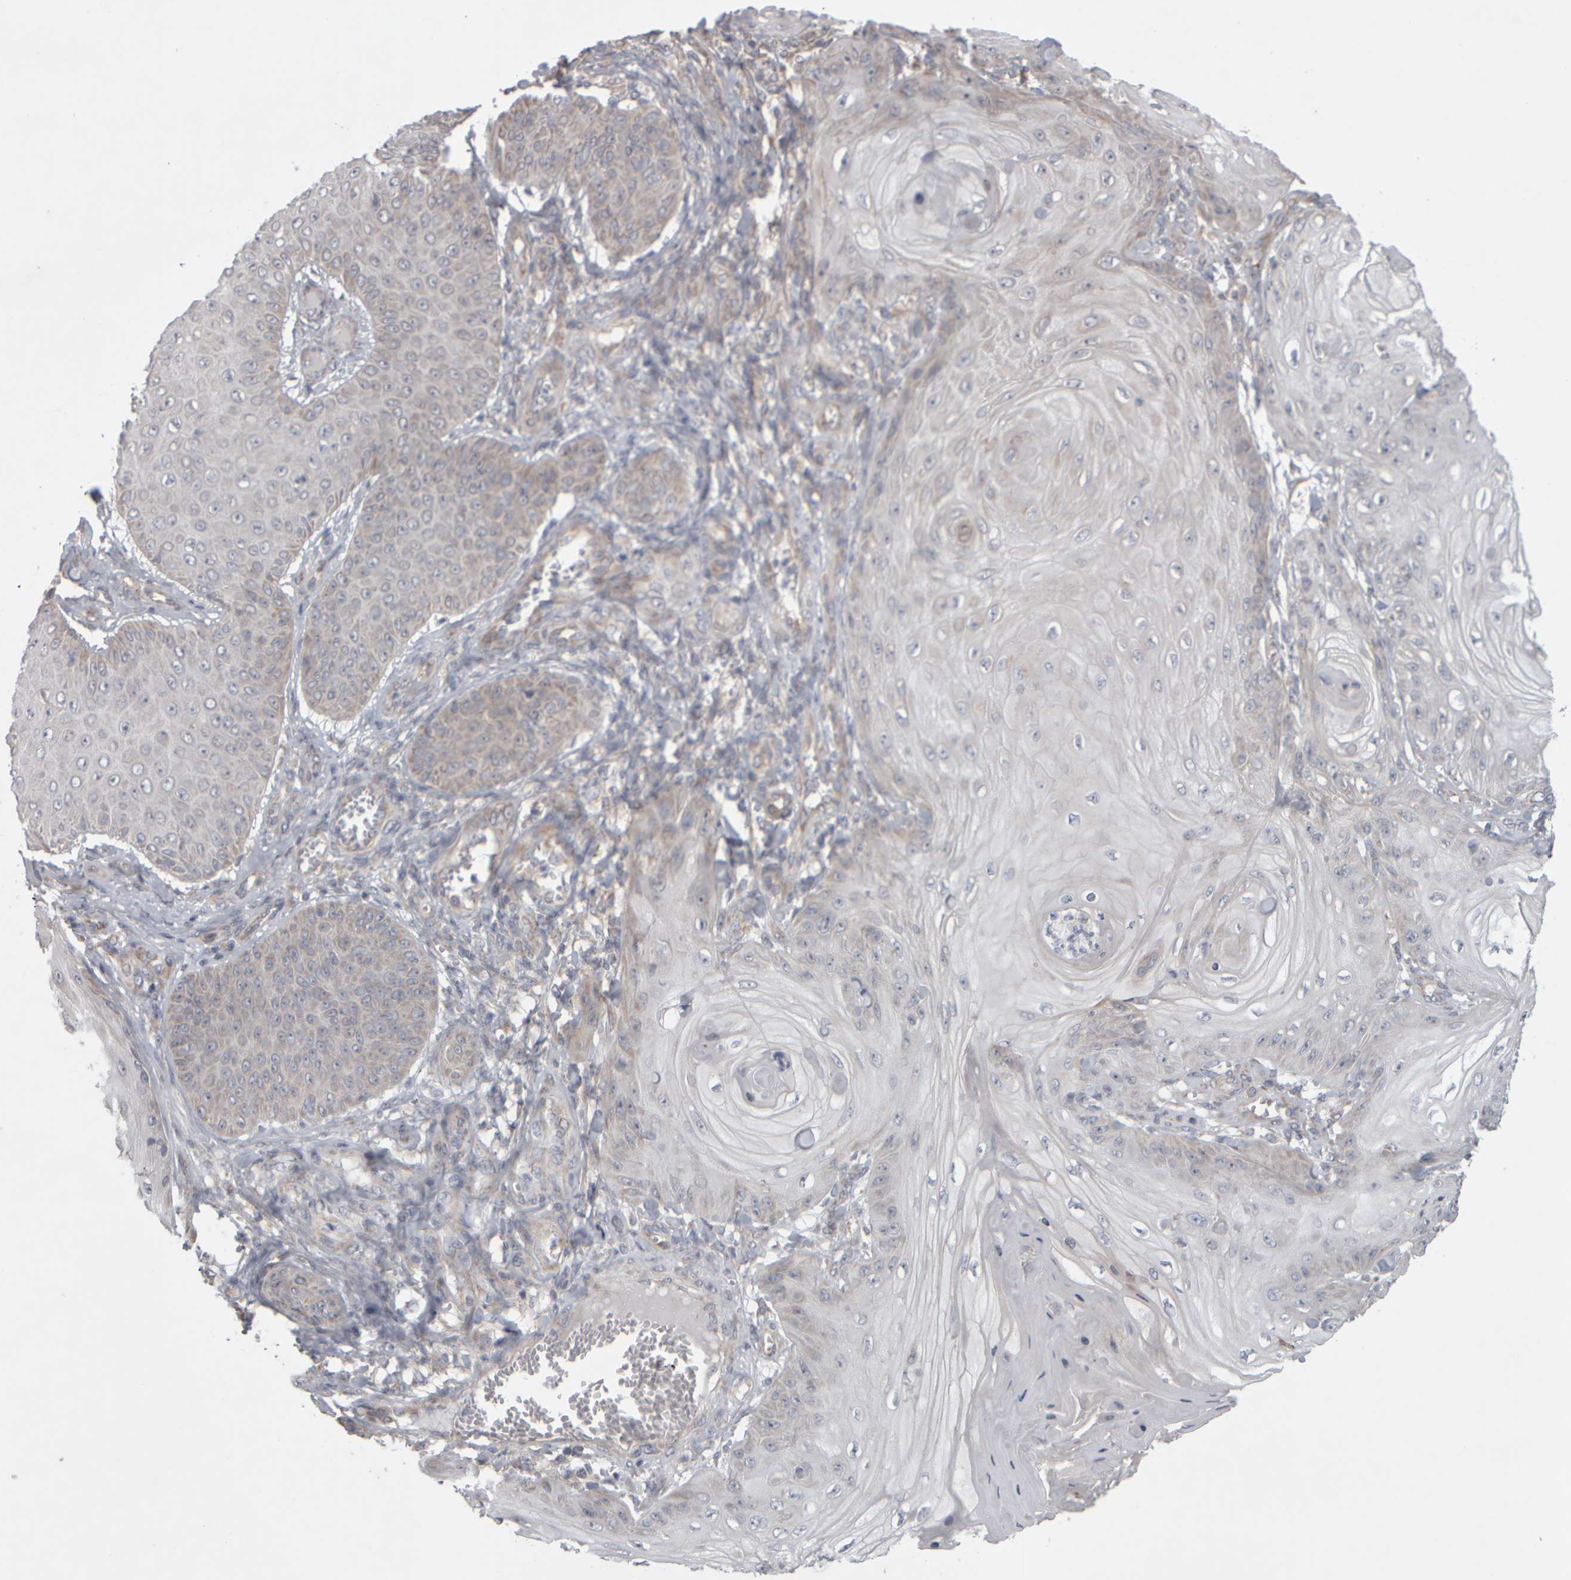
{"staining": {"intensity": "weak", "quantity": "<25%", "location": "cytoplasmic/membranous"}, "tissue": "skin cancer", "cell_type": "Tumor cells", "image_type": "cancer", "snomed": [{"axis": "morphology", "description": "Squamous cell carcinoma, NOS"}, {"axis": "topography", "description": "Skin"}], "caption": "A high-resolution histopathology image shows IHC staining of squamous cell carcinoma (skin), which demonstrates no significant staining in tumor cells.", "gene": "SCO1", "patient": {"sex": "male", "age": 74}}